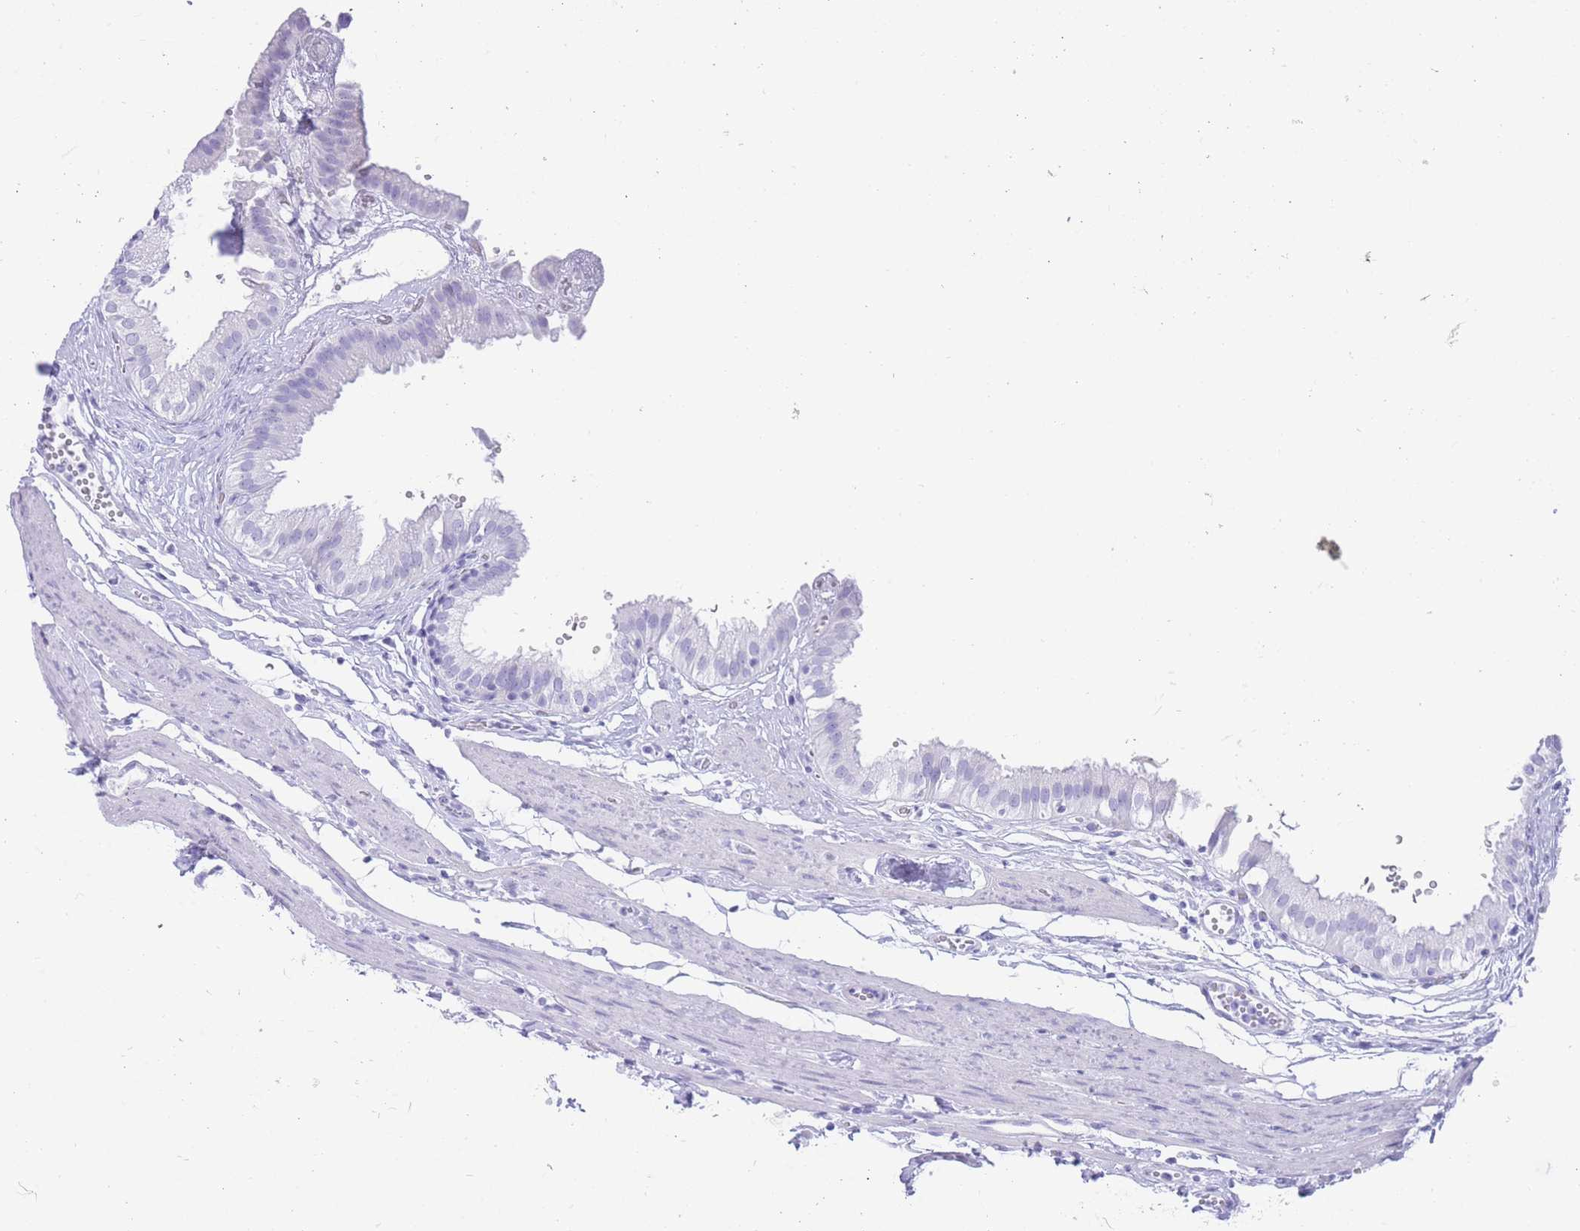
{"staining": {"intensity": "negative", "quantity": "none", "location": "none"}, "tissue": "gallbladder", "cell_type": "Glandular cells", "image_type": "normal", "snomed": [{"axis": "morphology", "description": "Normal tissue, NOS"}, {"axis": "topography", "description": "Gallbladder"}], "caption": "A histopathology image of human gallbladder is negative for staining in glandular cells. (DAB (3,3'-diaminobenzidine) immunohistochemistry (IHC) visualized using brightfield microscopy, high magnification).", "gene": "ELOA2", "patient": {"sex": "female", "age": 61}}